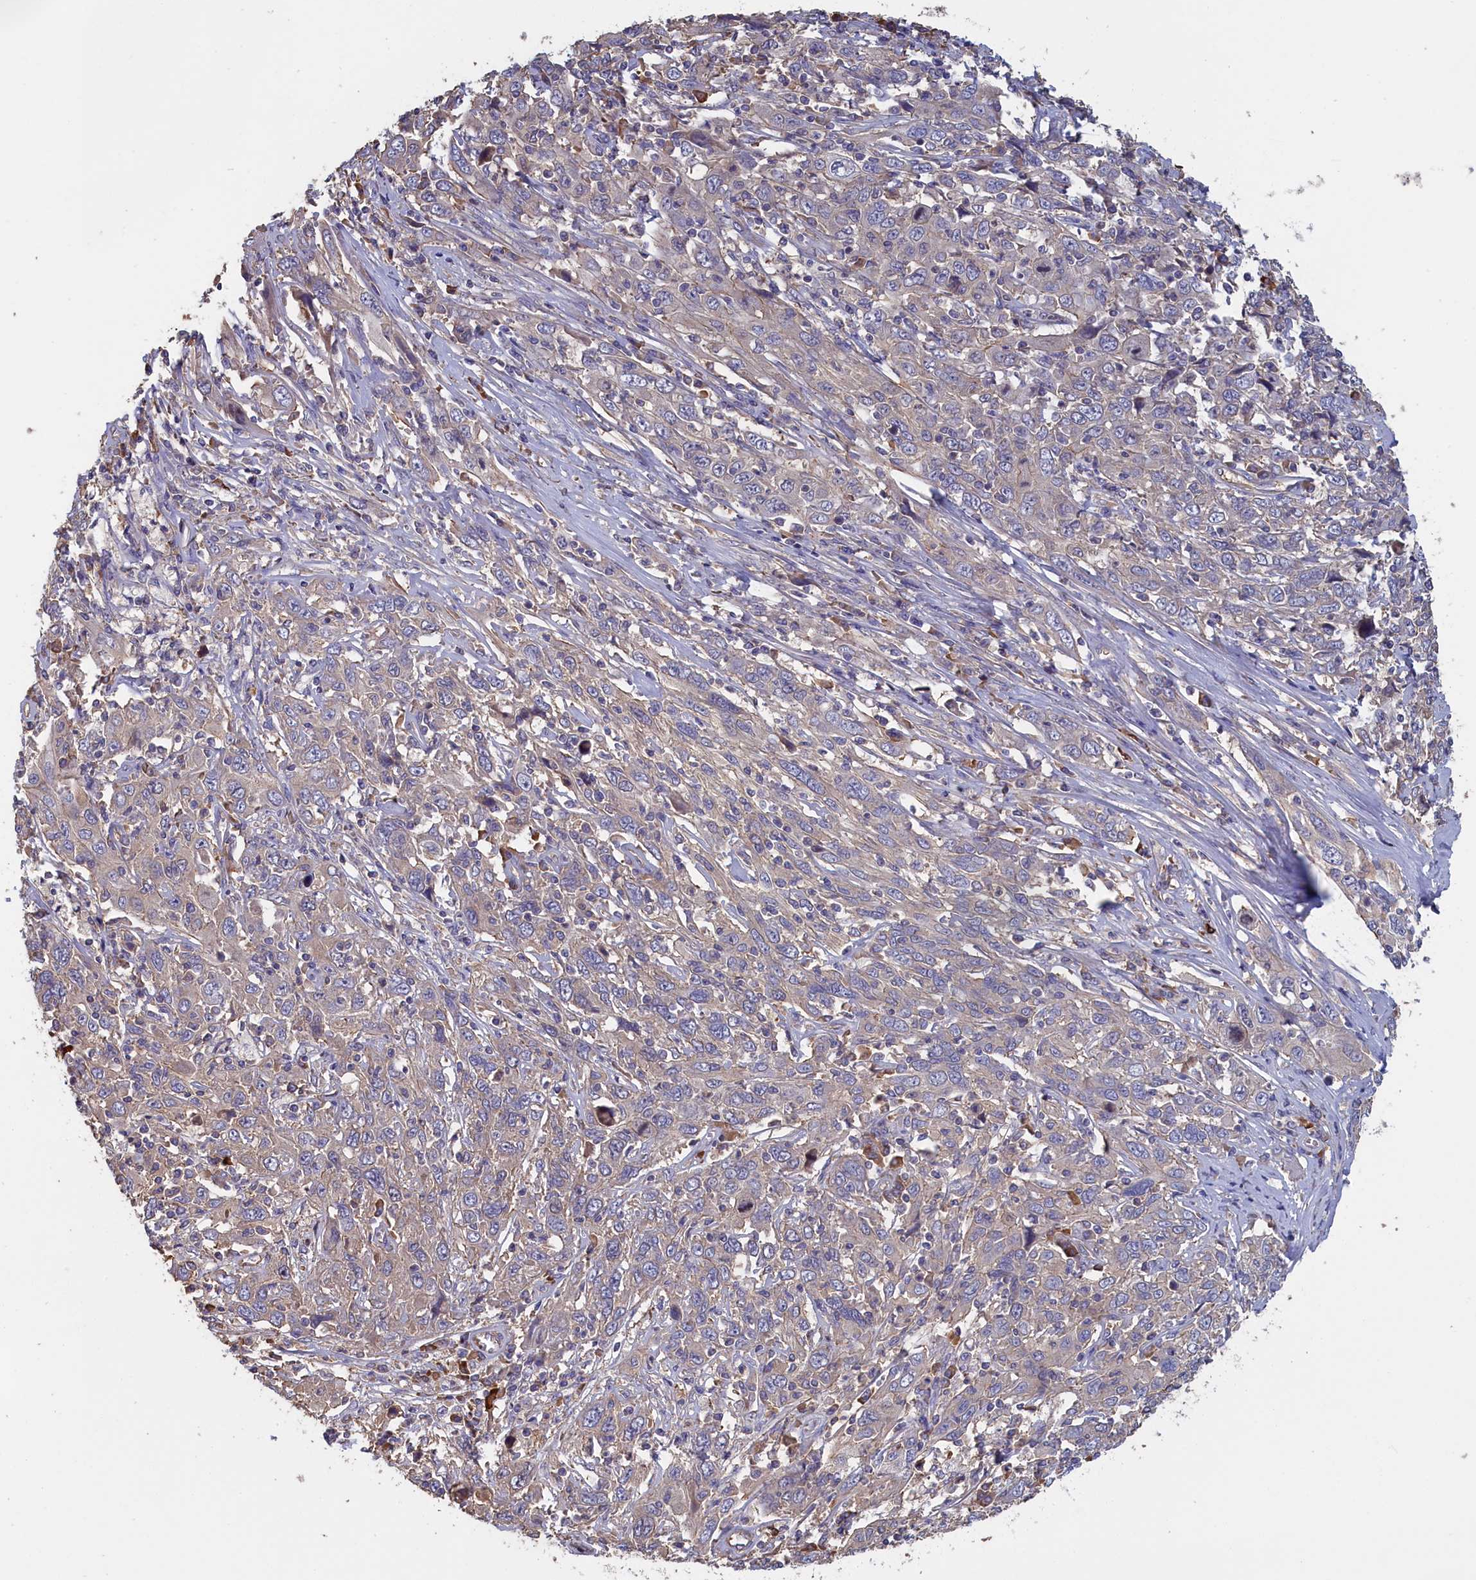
{"staining": {"intensity": "negative", "quantity": "none", "location": "none"}, "tissue": "cervical cancer", "cell_type": "Tumor cells", "image_type": "cancer", "snomed": [{"axis": "morphology", "description": "Squamous cell carcinoma, NOS"}, {"axis": "topography", "description": "Cervix"}], "caption": "Cervical squamous cell carcinoma stained for a protein using immunohistochemistry exhibits no staining tumor cells.", "gene": "ANKRD2", "patient": {"sex": "female", "age": 46}}